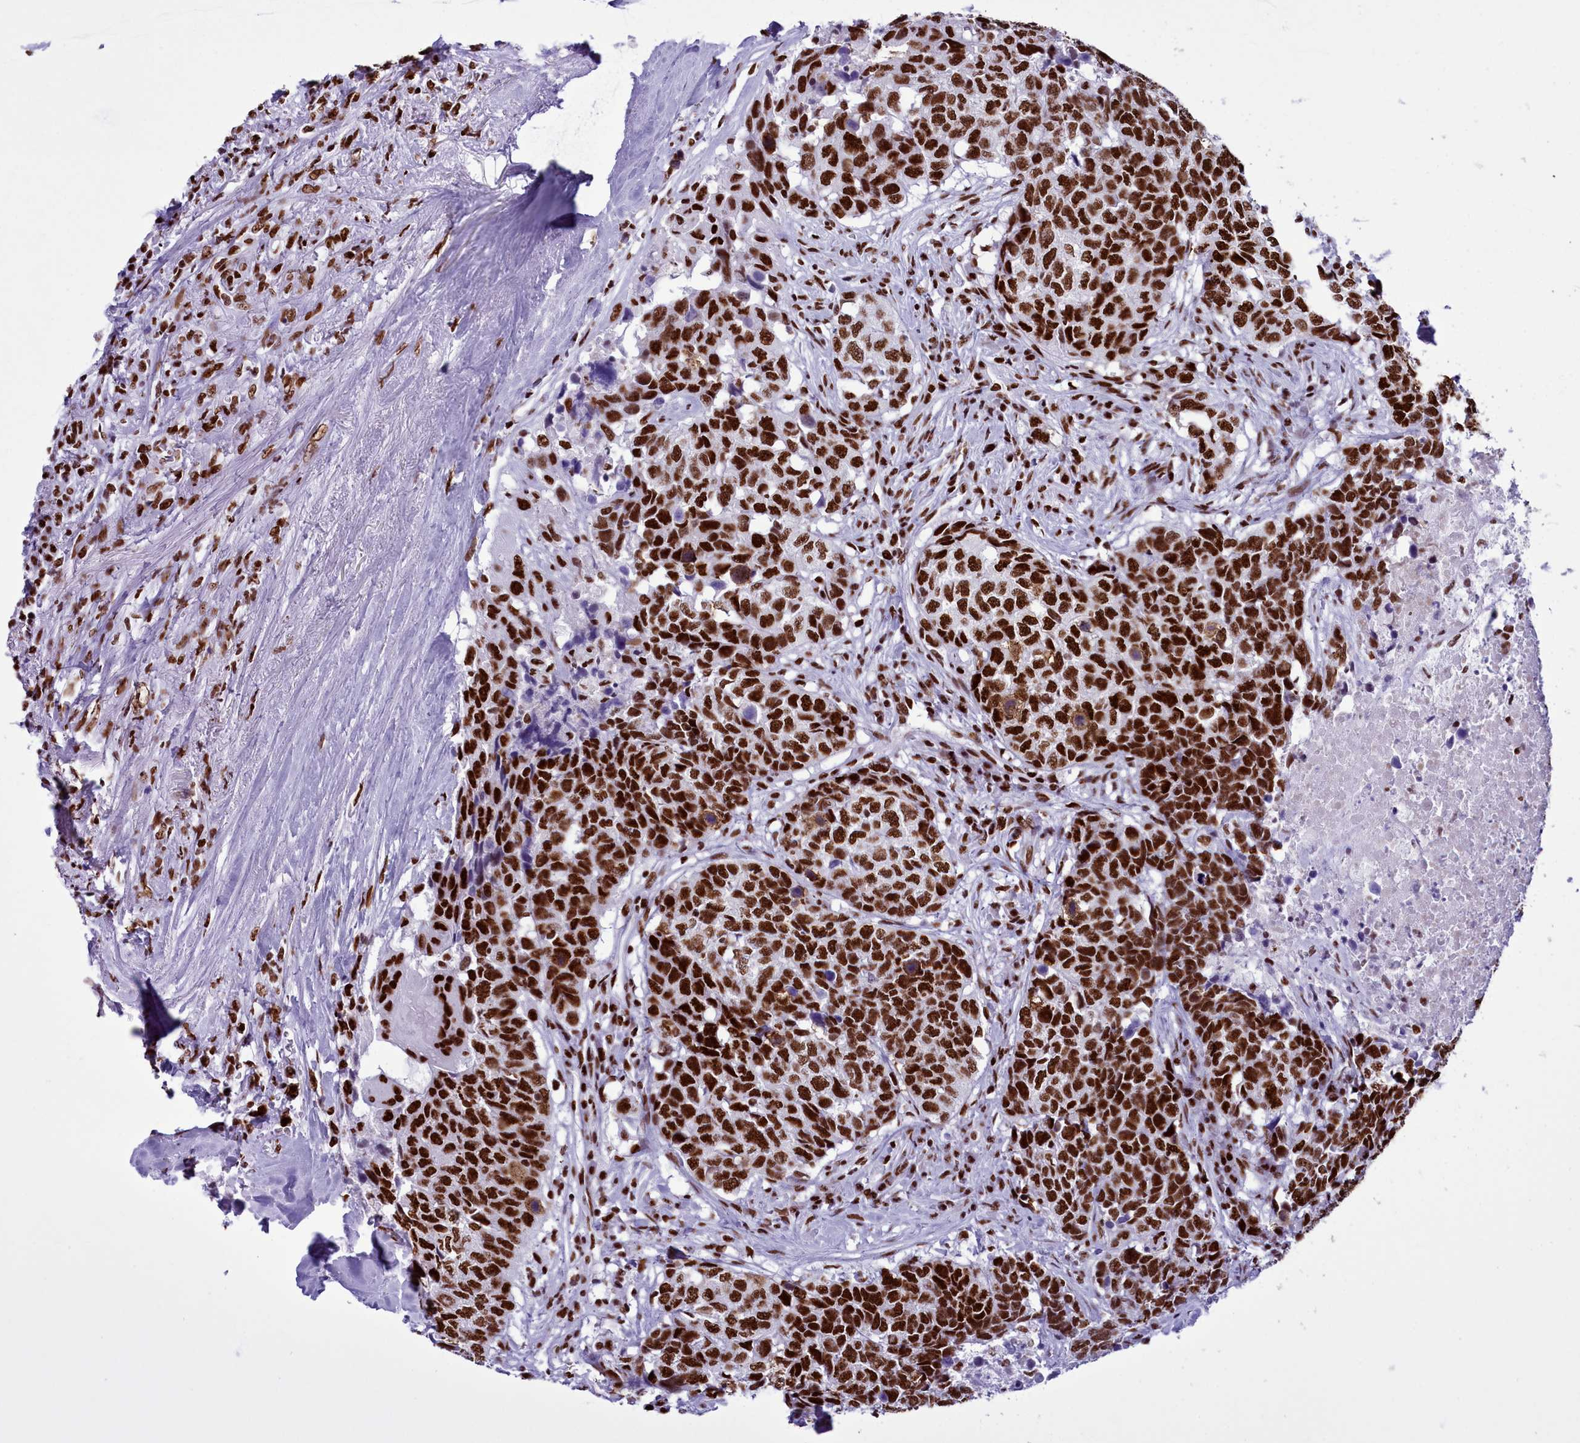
{"staining": {"intensity": "strong", "quantity": ">75%", "location": "nuclear"}, "tissue": "head and neck cancer", "cell_type": "Tumor cells", "image_type": "cancer", "snomed": [{"axis": "morphology", "description": "Squamous cell carcinoma, NOS"}, {"axis": "topography", "description": "Head-Neck"}], "caption": "The image demonstrates immunohistochemical staining of head and neck squamous cell carcinoma. There is strong nuclear staining is present in about >75% of tumor cells.", "gene": "RALY", "patient": {"sex": "male", "age": 66}}